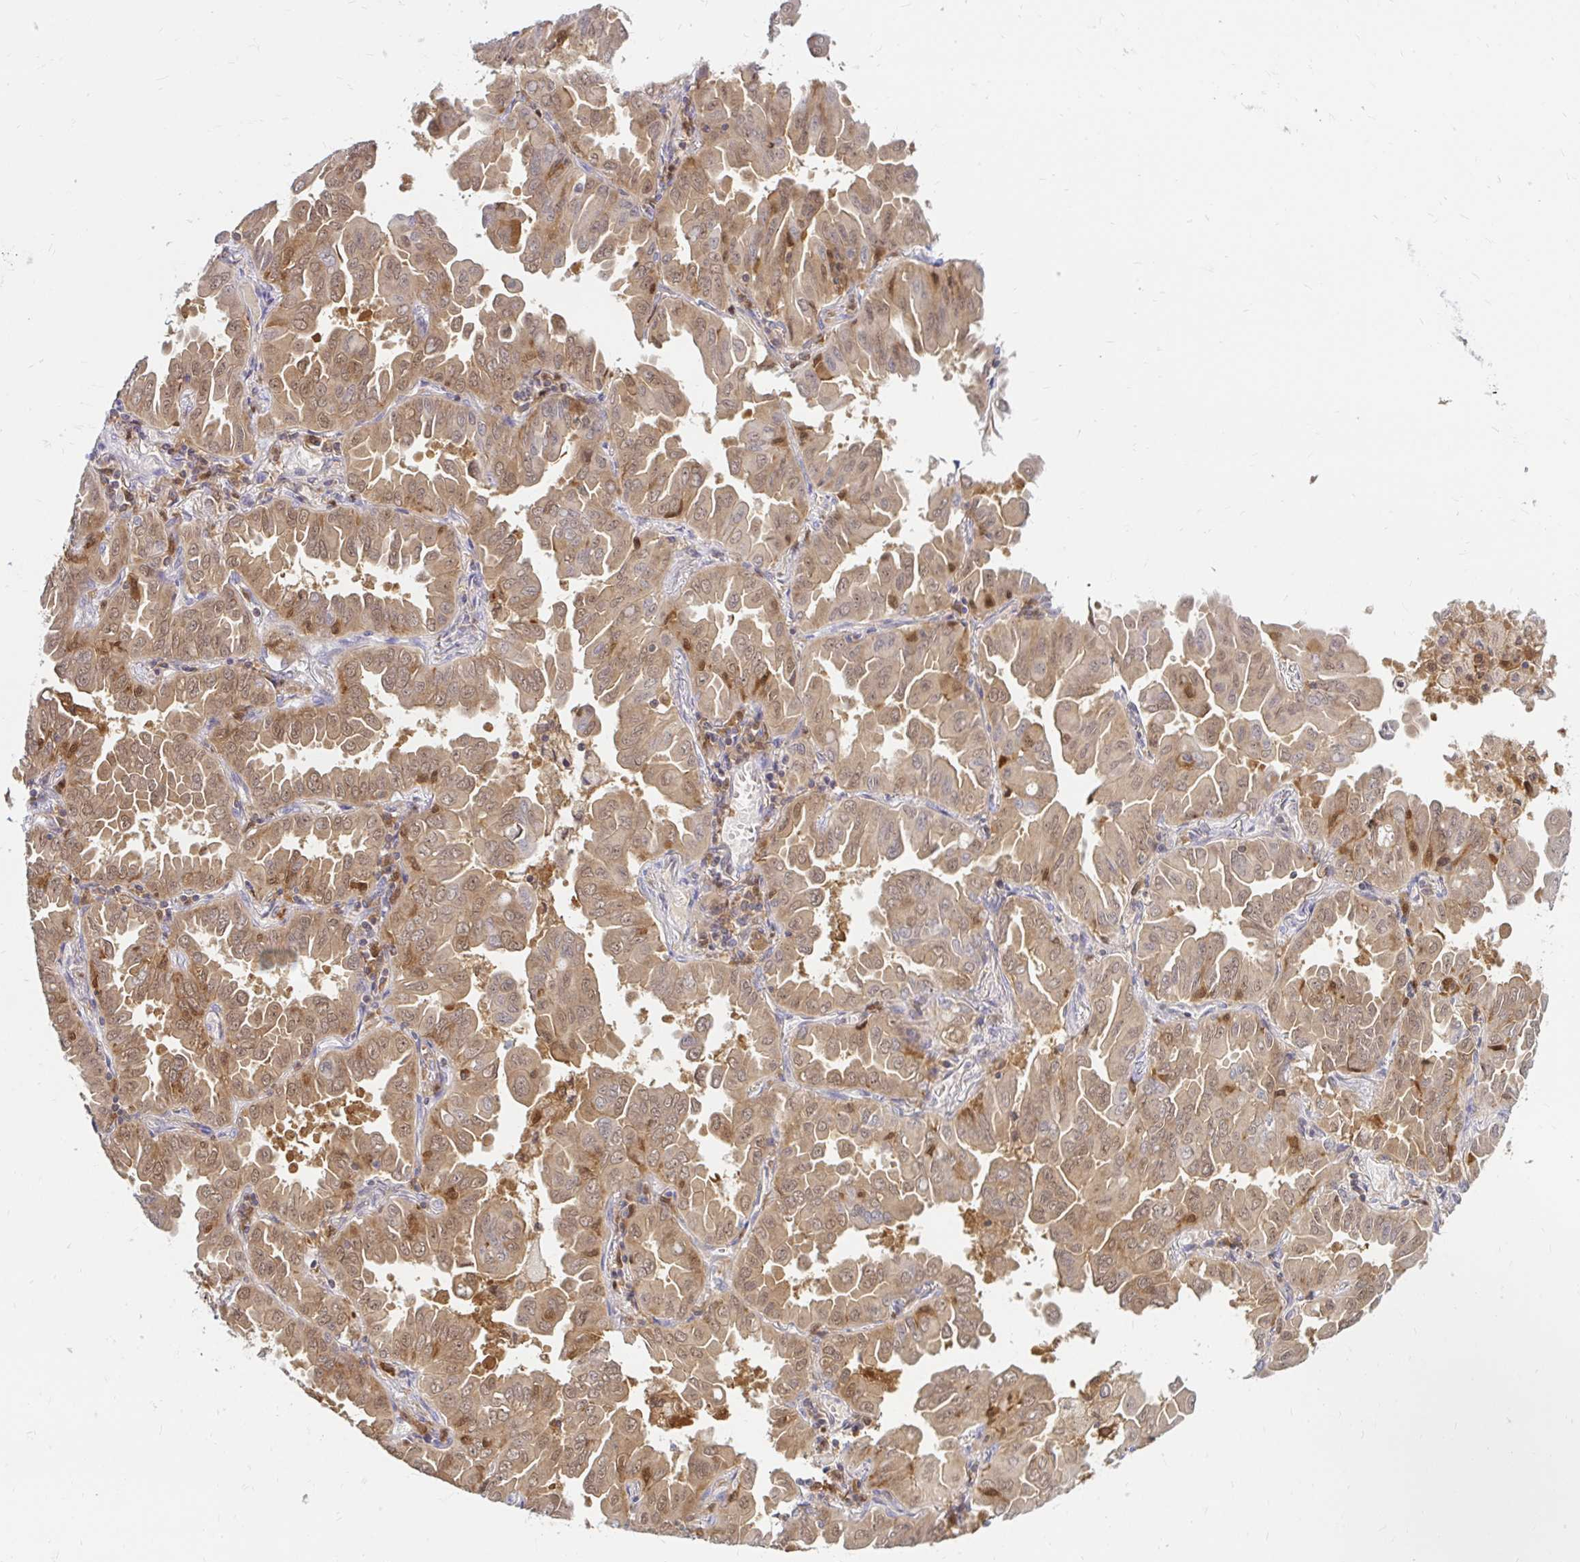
{"staining": {"intensity": "moderate", "quantity": ">75%", "location": "cytoplasmic/membranous,nuclear"}, "tissue": "lung cancer", "cell_type": "Tumor cells", "image_type": "cancer", "snomed": [{"axis": "morphology", "description": "Adenocarcinoma, NOS"}, {"axis": "topography", "description": "Lung"}], "caption": "Protein staining exhibits moderate cytoplasmic/membranous and nuclear expression in approximately >75% of tumor cells in lung cancer.", "gene": "PYCARD", "patient": {"sex": "male", "age": 64}}